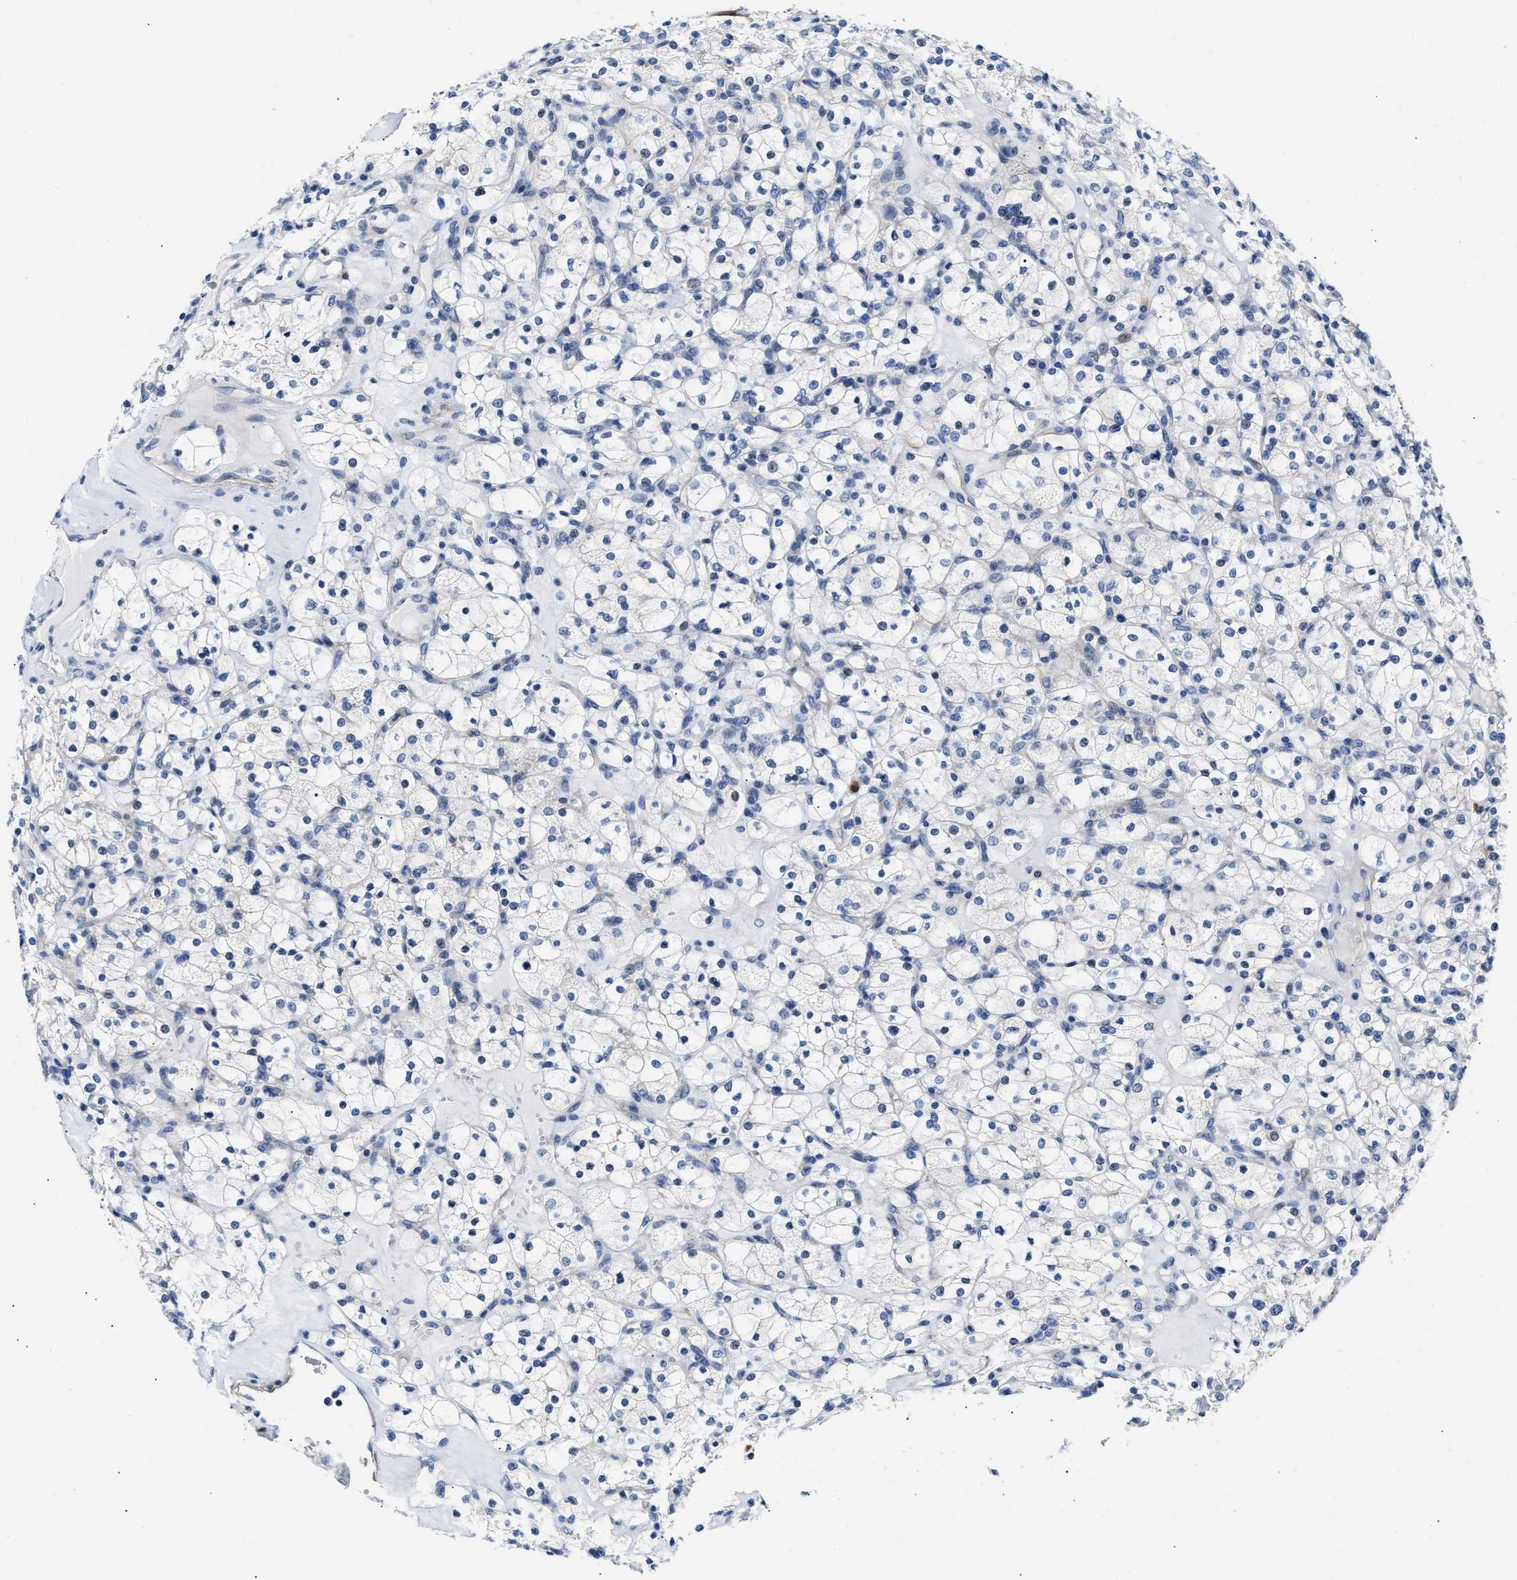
{"staining": {"intensity": "negative", "quantity": "none", "location": "none"}, "tissue": "renal cancer", "cell_type": "Tumor cells", "image_type": "cancer", "snomed": [{"axis": "morphology", "description": "Adenocarcinoma, NOS"}, {"axis": "topography", "description": "Kidney"}], "caption": "This is an immunohistochemistry (IHC) photomicrograph of adenocarcinoma (renal). There is no expression in tumor cells.", "gene": "FHL1", "patient": {"sex": "female", "age": 83}}